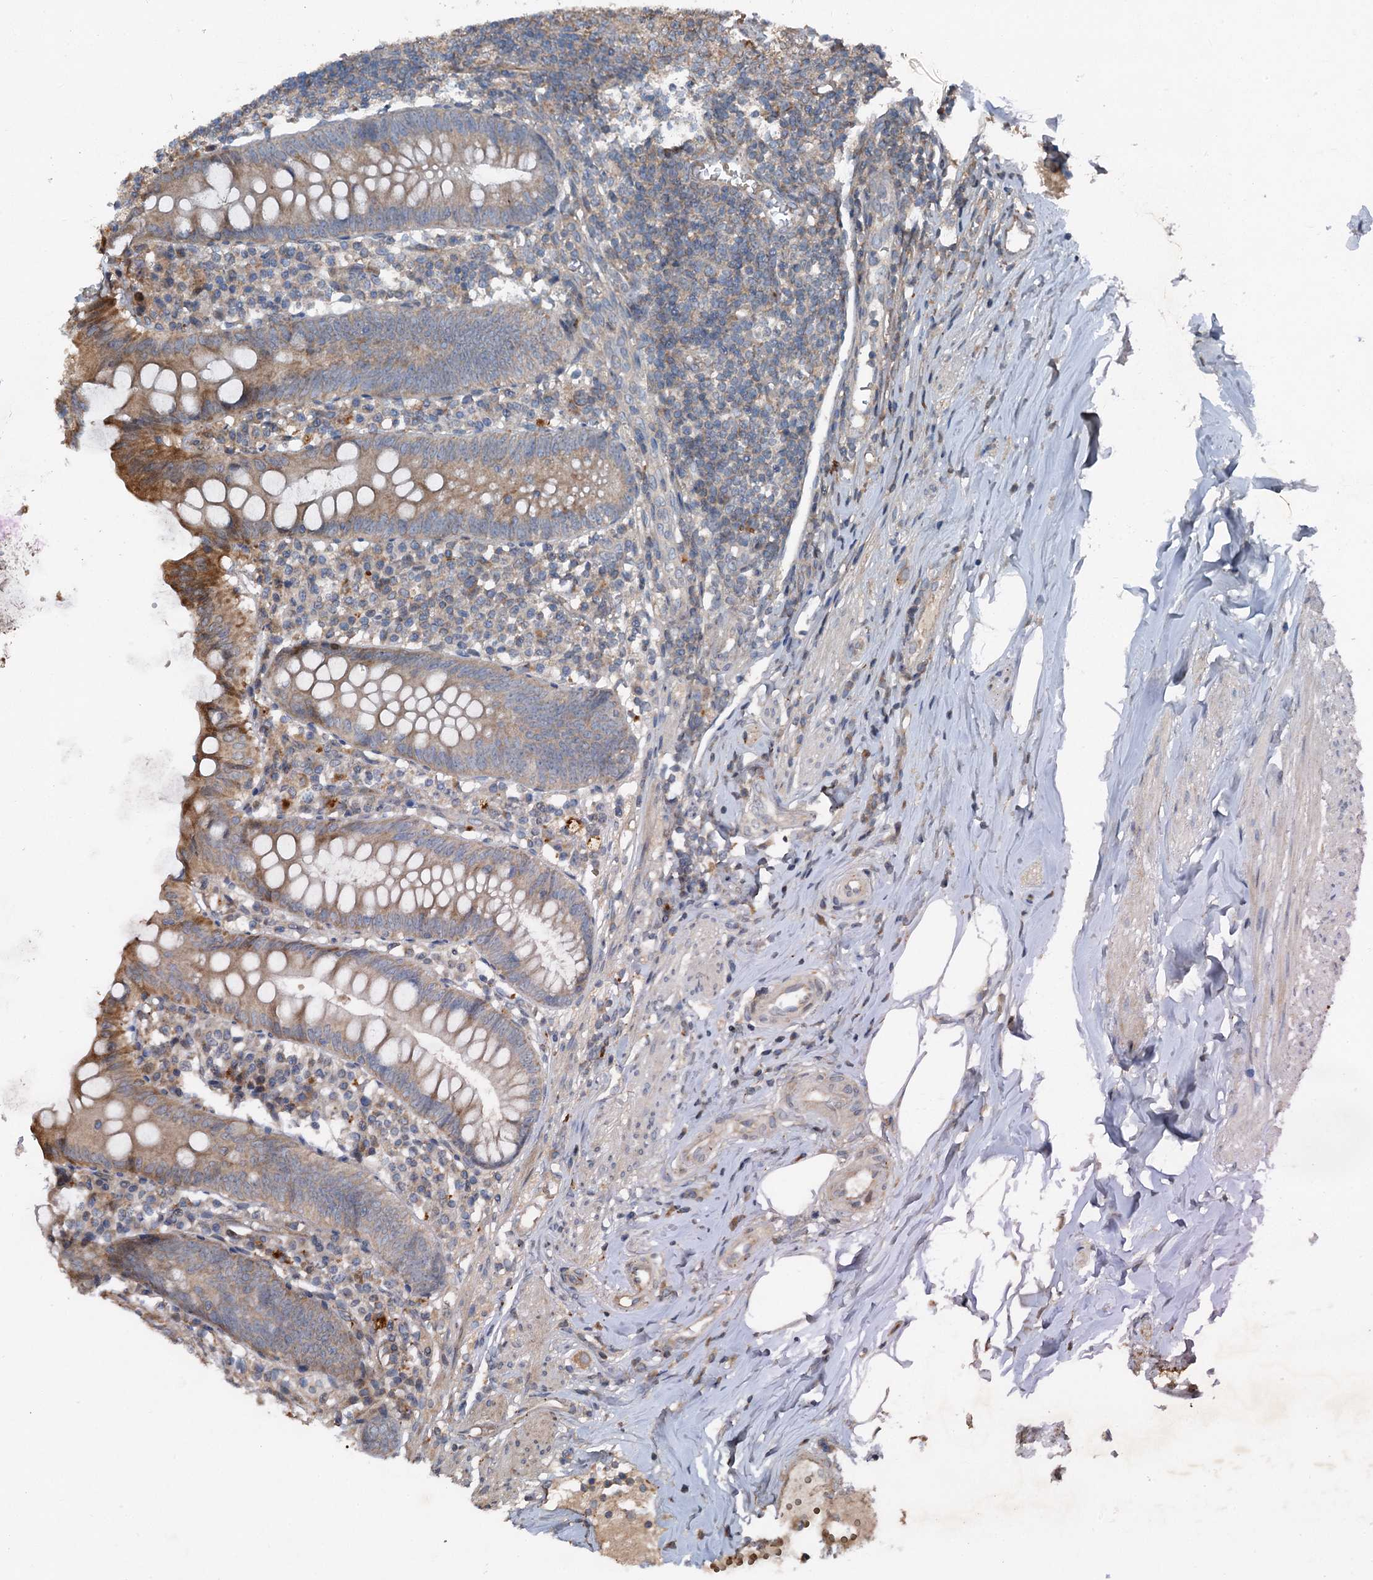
{"staining": {"intensity": "moderate", "quantity": "25%-75%", "location": "cytoplasmic/membranous"}, "tissue": "appendix", "cell_type": "Glandular cells", "image_type": "normal", "snomed": [{"axis": "morphology", "description": "Normal tissue, NOS"}, {"axis": "topography", "description": "Appendix"}], "caption": "Moderate cytoplasmic/membranous positivity for a protein is present in about 25%-75% of glandular cells of unremarkable appendix using IHC.", "gene": "ALAS1", "patient": {"sex": "female", "age": 54}}